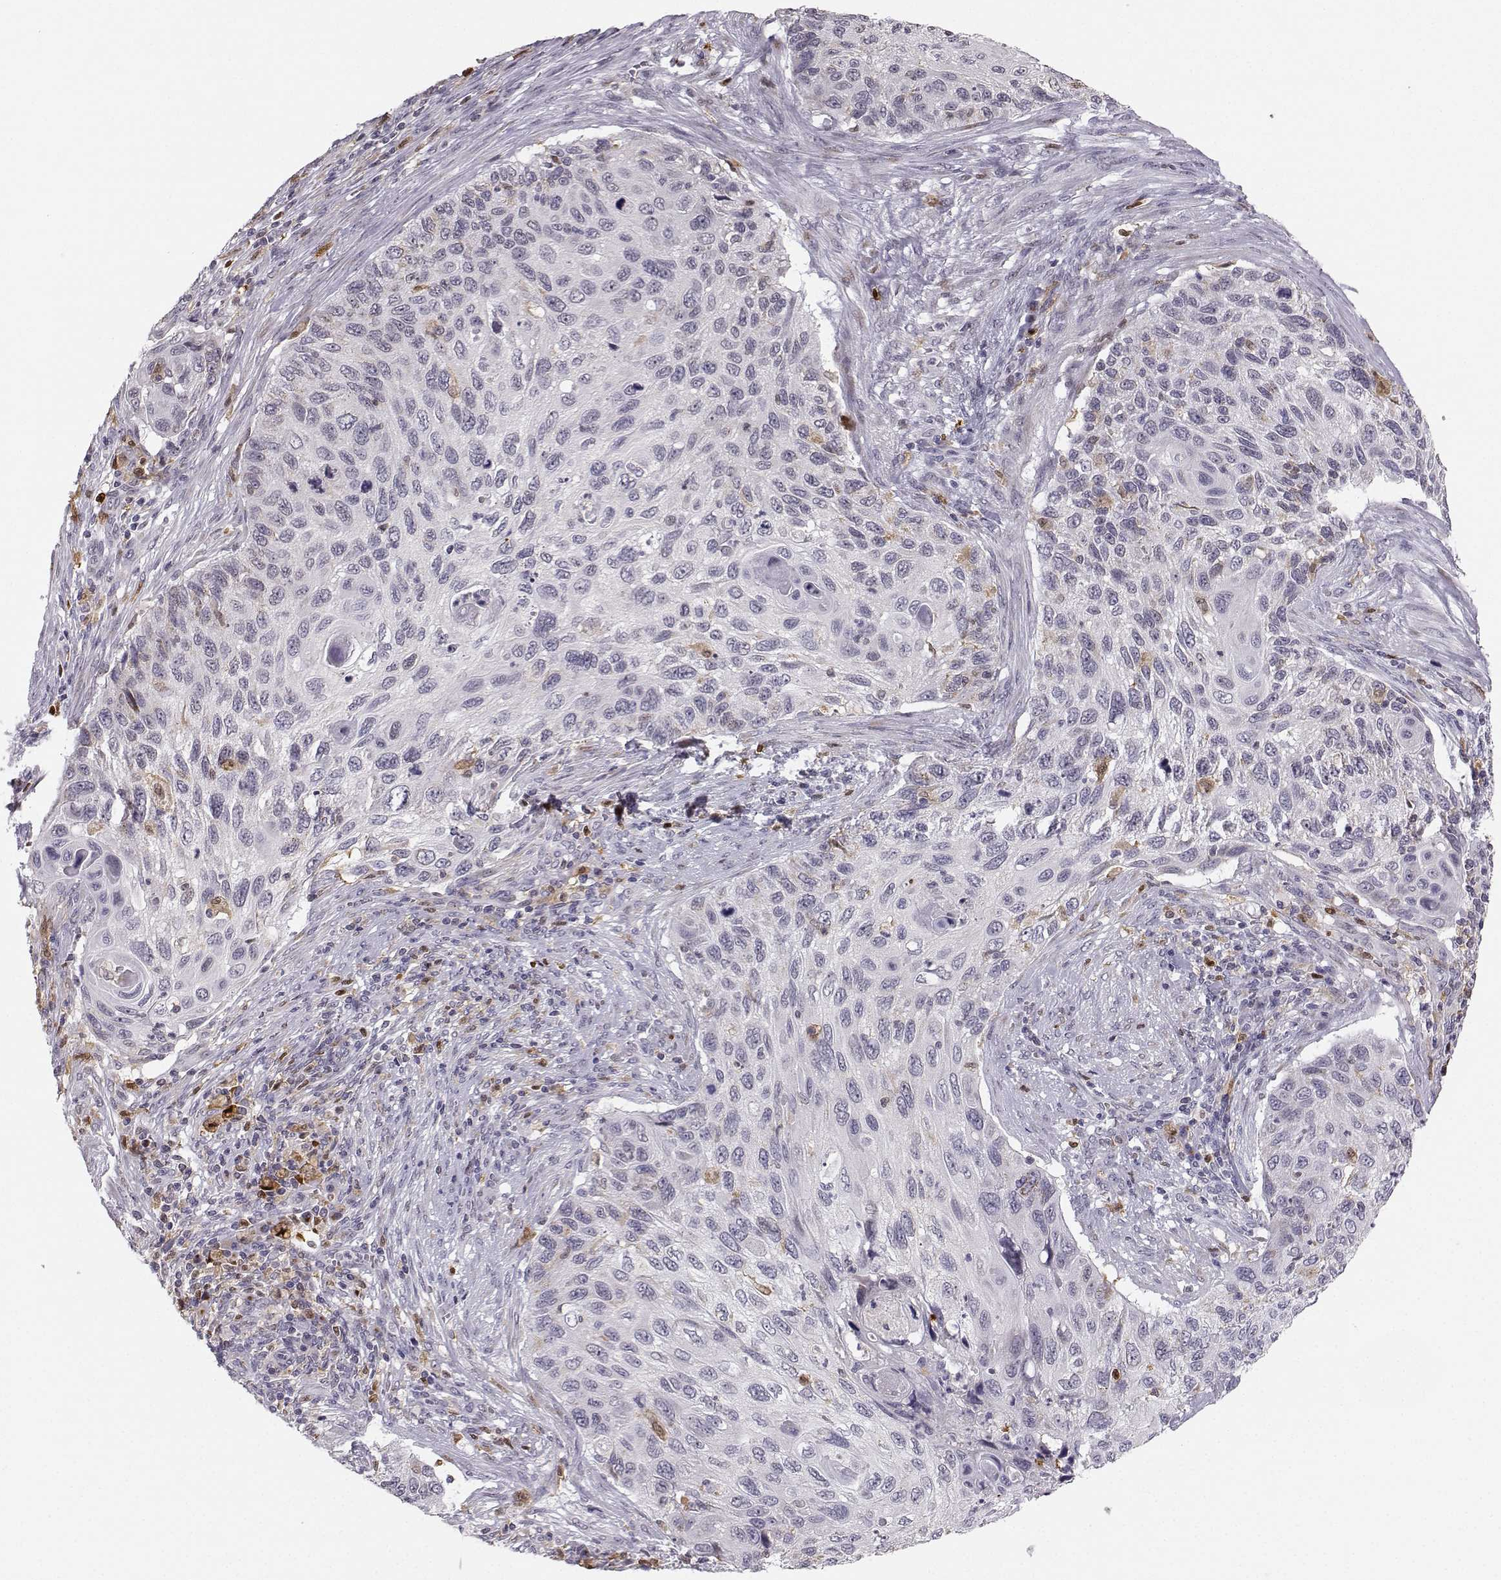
{"staining": {"intensity": "weak", "quantity": "<25%", "location": "cytoplasmic/membranous"}, "tissue": "cervical cancer", "cell_type": "Tumor cells", "image_type": "cancer", "snomed": [{"axis": "morphology", "description": "Squamous cell carcinoma, NOS"}, {"axis": "topography", "description": "Cervix"}], "caption": "Tumor cells are negative for protein expression in human cervical cancer (squamous cell carcinoma).", "gene": "HTR7", "patient": {"sex": "female", "age": 70}}